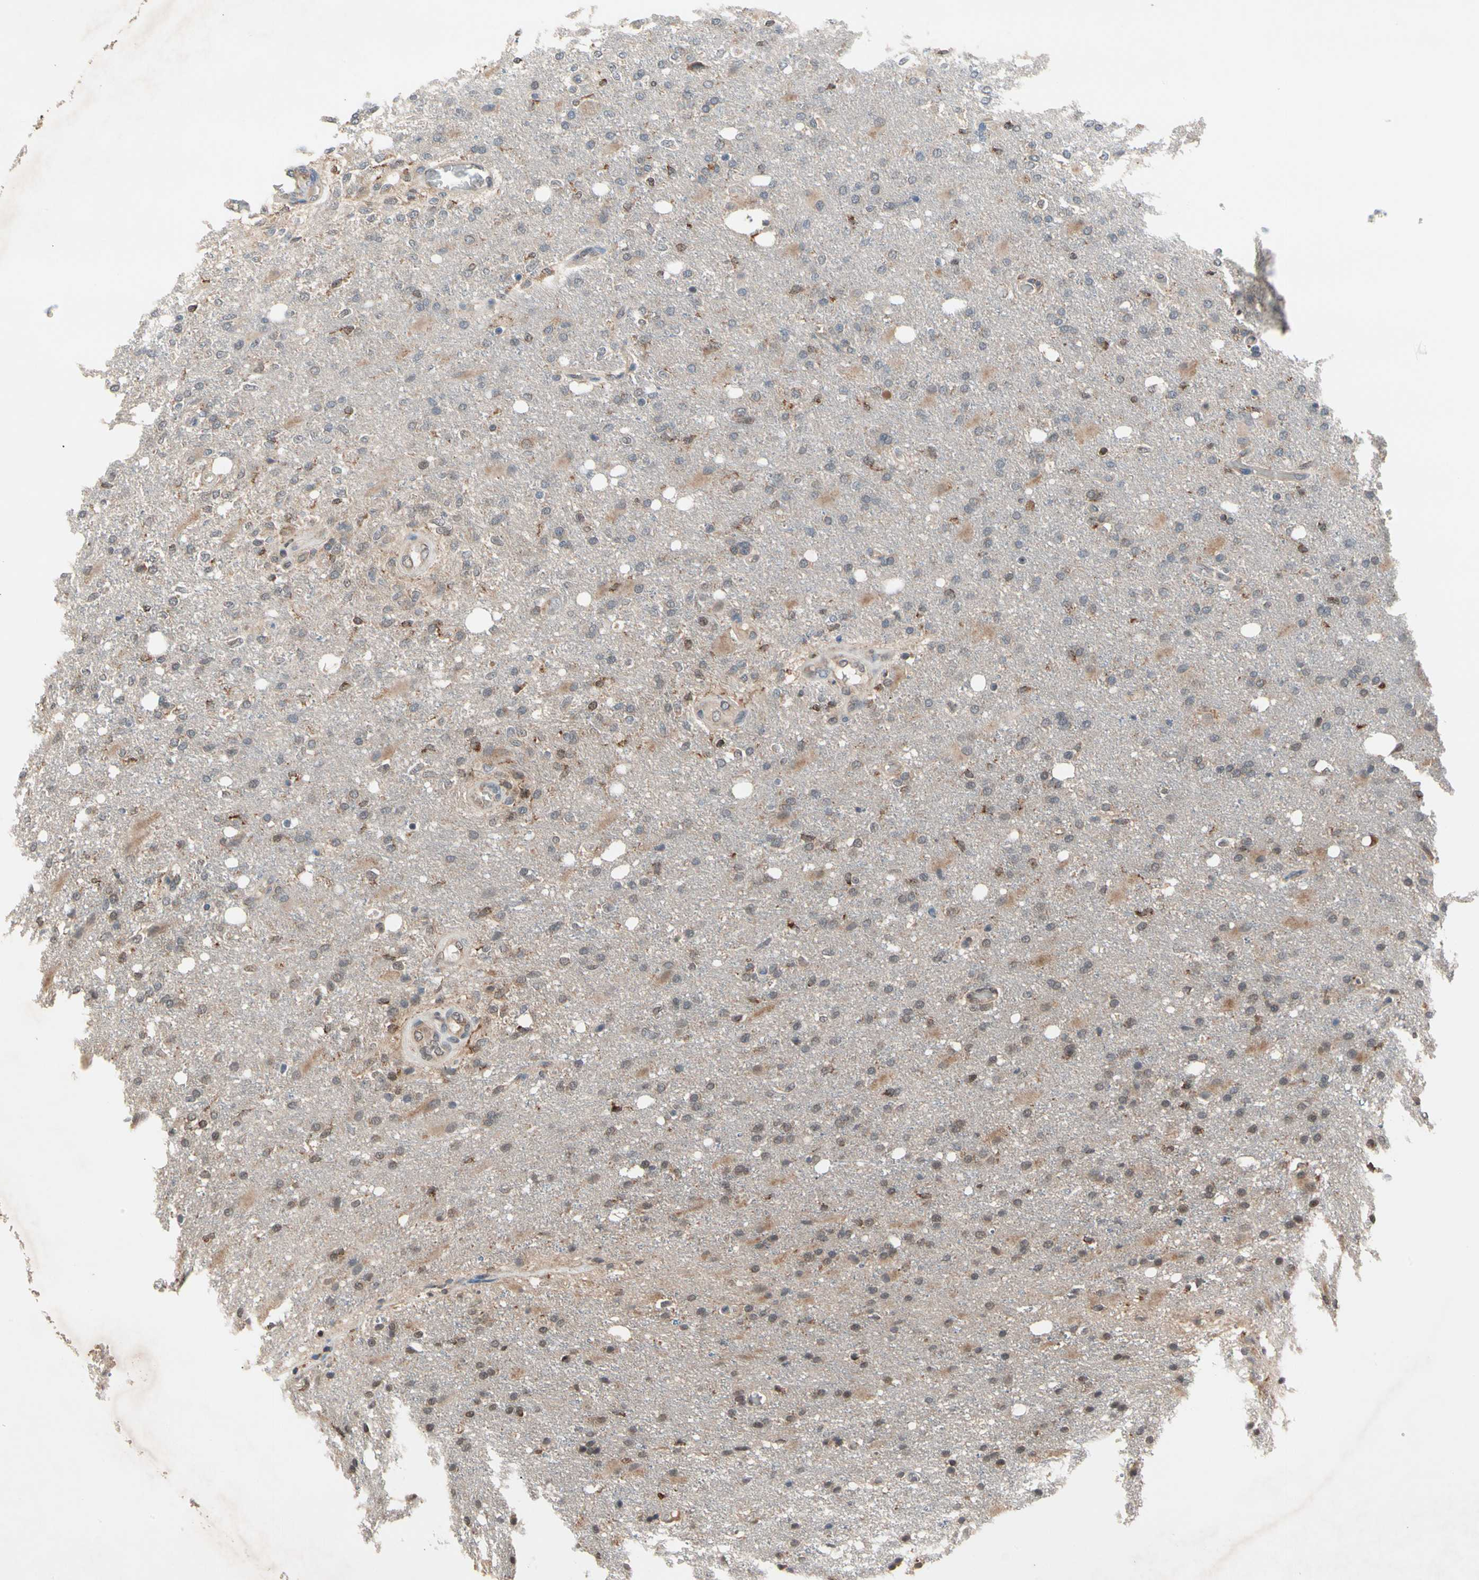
{"staining": {"intensity": "negative", "quantity": "none", "location": "none"}, "tissue": "glioma", "cell_type": "Tumor cells", "image_type": "cancer", "snomed": [{"axis": "morphology", "description": "Normal tissue, NOS"}, {"axis": "morphology", "description": "Glioma, malignant, High grade"}, {"axis": "topography", "description": "Cerebral cortex"}], "caption": "High-grade glioma (malignant) was stained to show a protein in brown. There is no significant expression in tumor cells.", "gene": "MTHFS", "patient": {"sex": "male", "age": 77}}